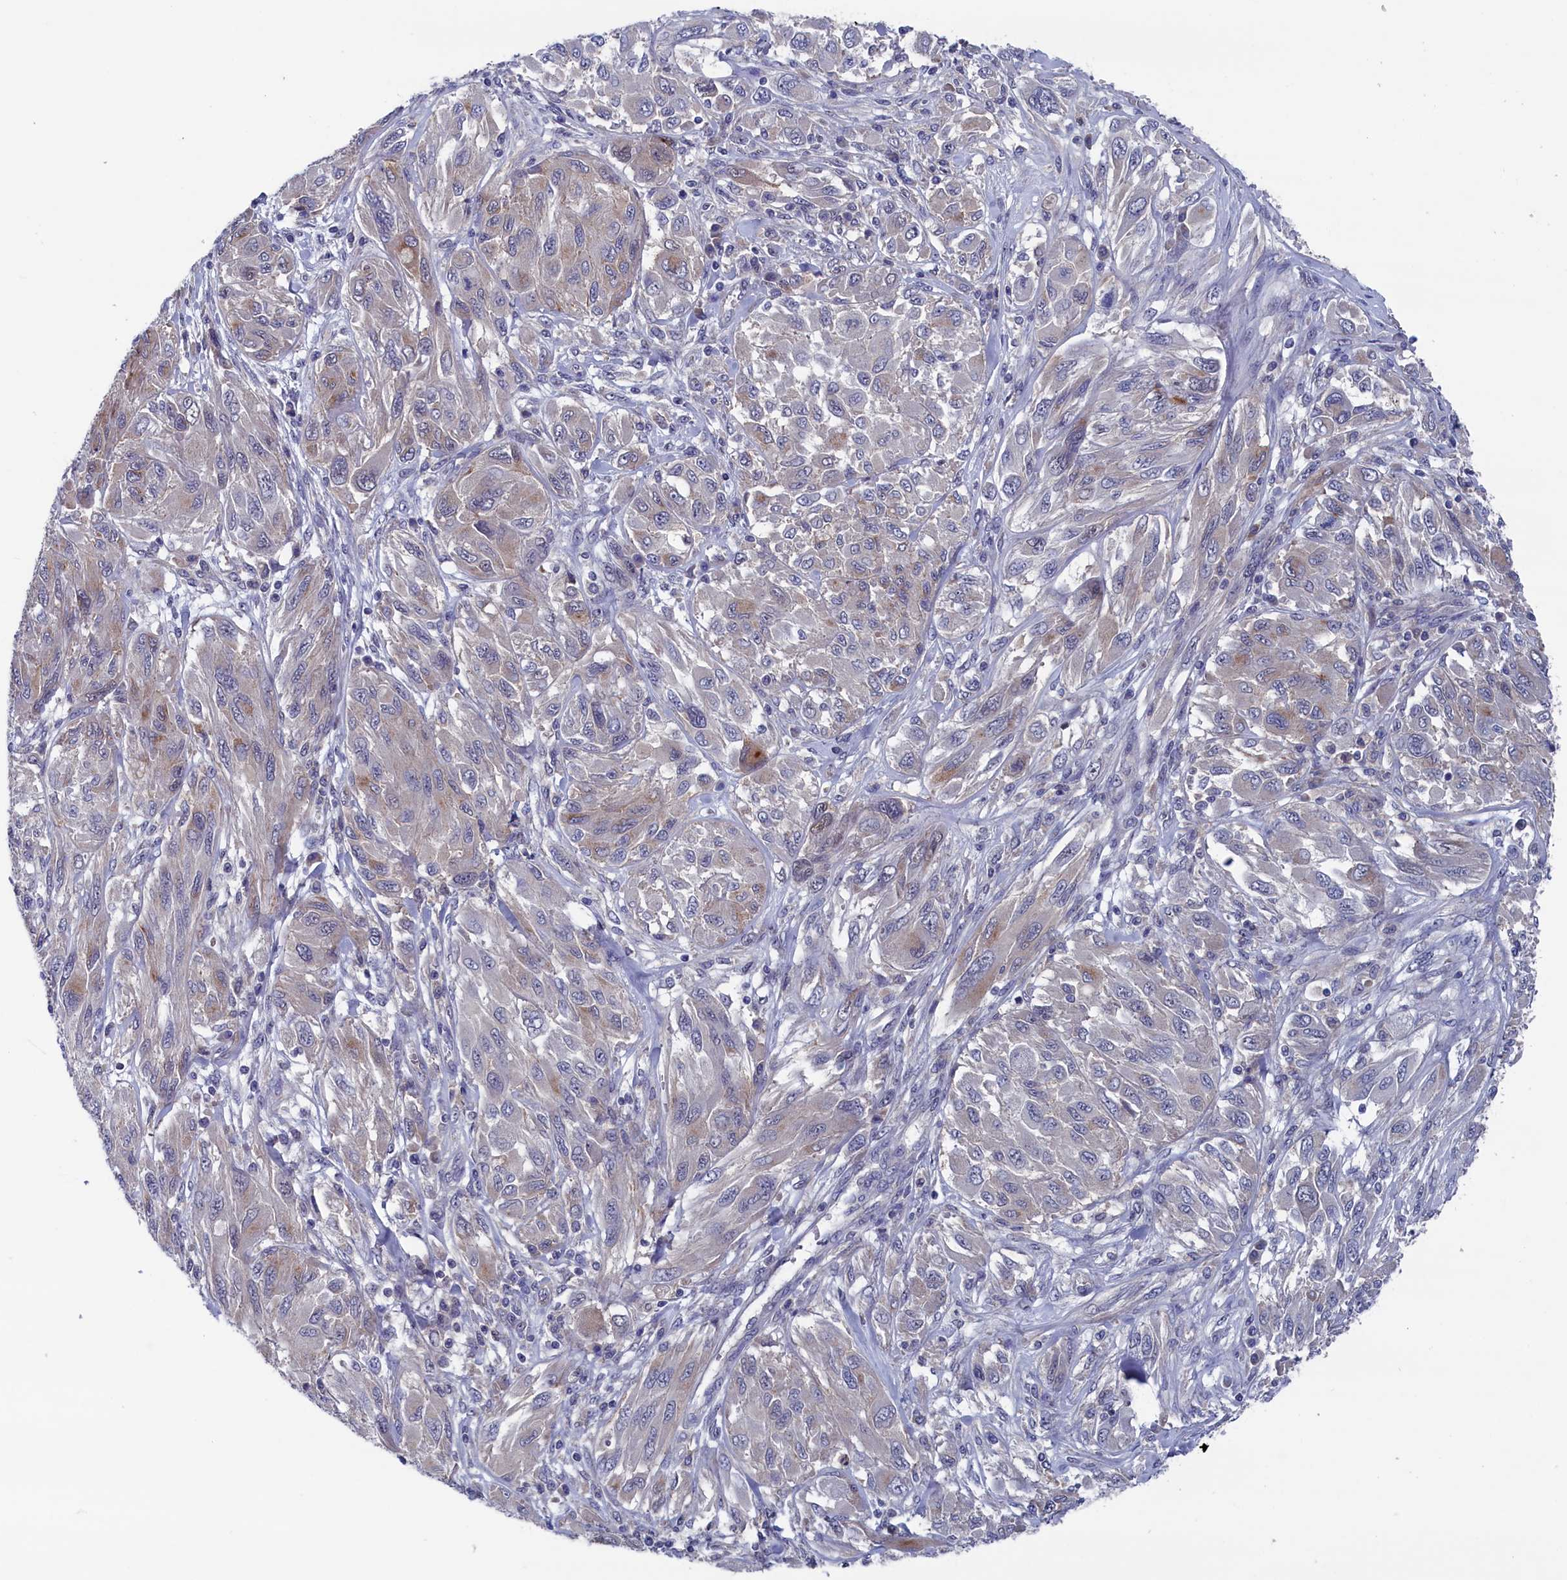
{"staining": {"intensity": "moderate", "quantity": "<25%", "location": "cytoplasmic/membranous"}, "tissue": "melanoma", "cell_type": "Tumor cells", "image_type": "cancer", "snomed": [{"axis": "morphology", "description": "Malignant melanoma, NOS"}, {"axis": "topography", "description": "Skin"}], "caption": "Moderate cytoplasmic/membranous positivity is identified in about <25% of tumor cells in melanoma. (DAB IHC with brightfield microscopy, high magnification).", "gene": "SPATA13", "patient": {"sex": "female", "age": 91}}